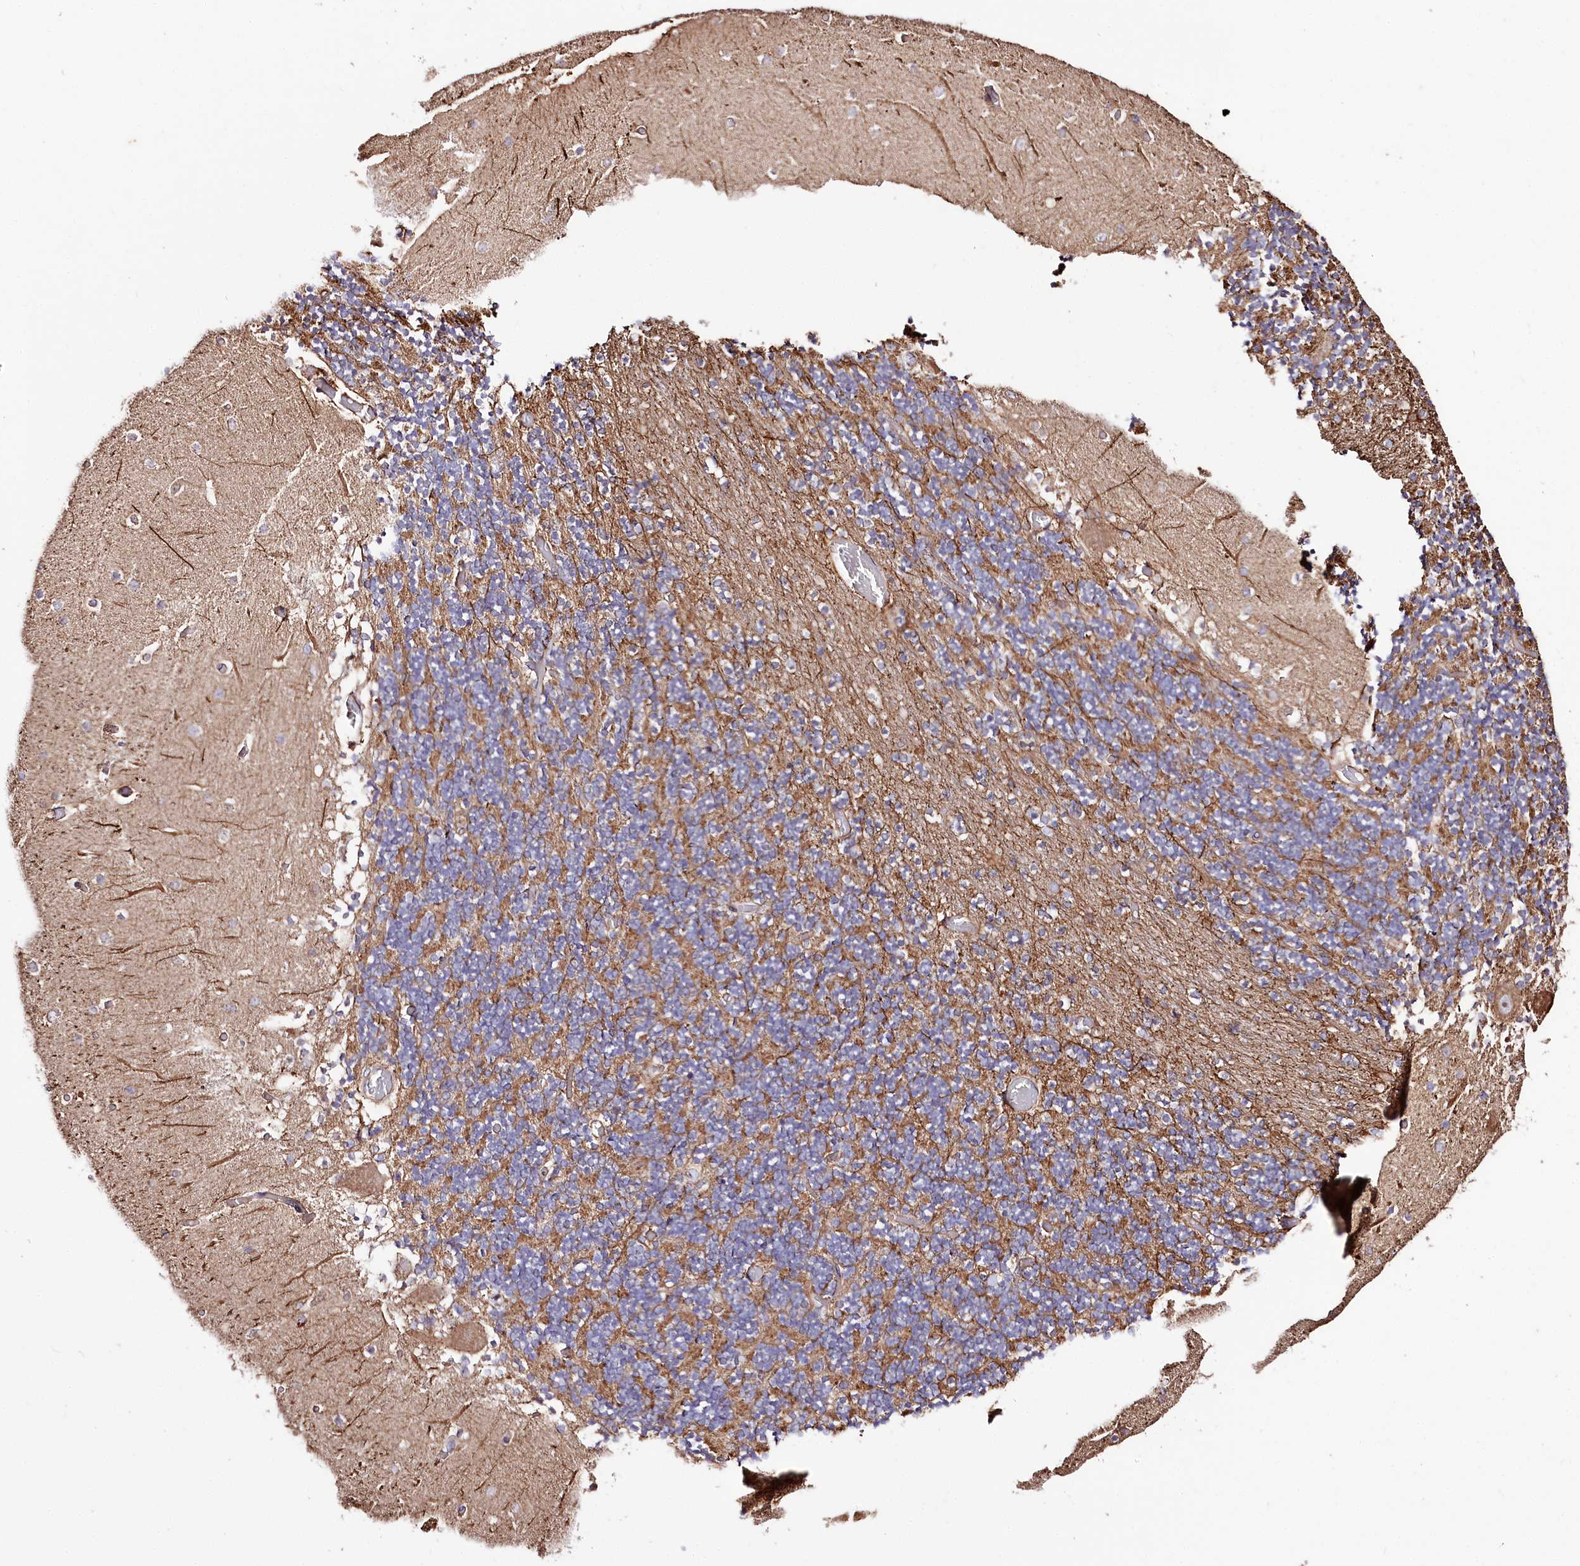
{"staining": {"intensity": "moderate", "quantity": ">75%", "location": "cytoplasmic/membranous"}, "tissue": "cerebellum", "cell_type": "Cells in granular layer", "image_type": "normal", "snomed": [{"axis": "morphology", "description": "Normal tissue, NOS"}, {"axis": "topography", "description": "Cerebellum"}], "caption": "A medium amount of moderate cytoplasmic/membranous staining is seen in approximately >75% of cells in granular layer in benign cerebellum. The protein of interest is shown in brown color, while the nuclei are stained blue.", "gene": "WWC1", "patient": {"sex": "female", "age": 28}}